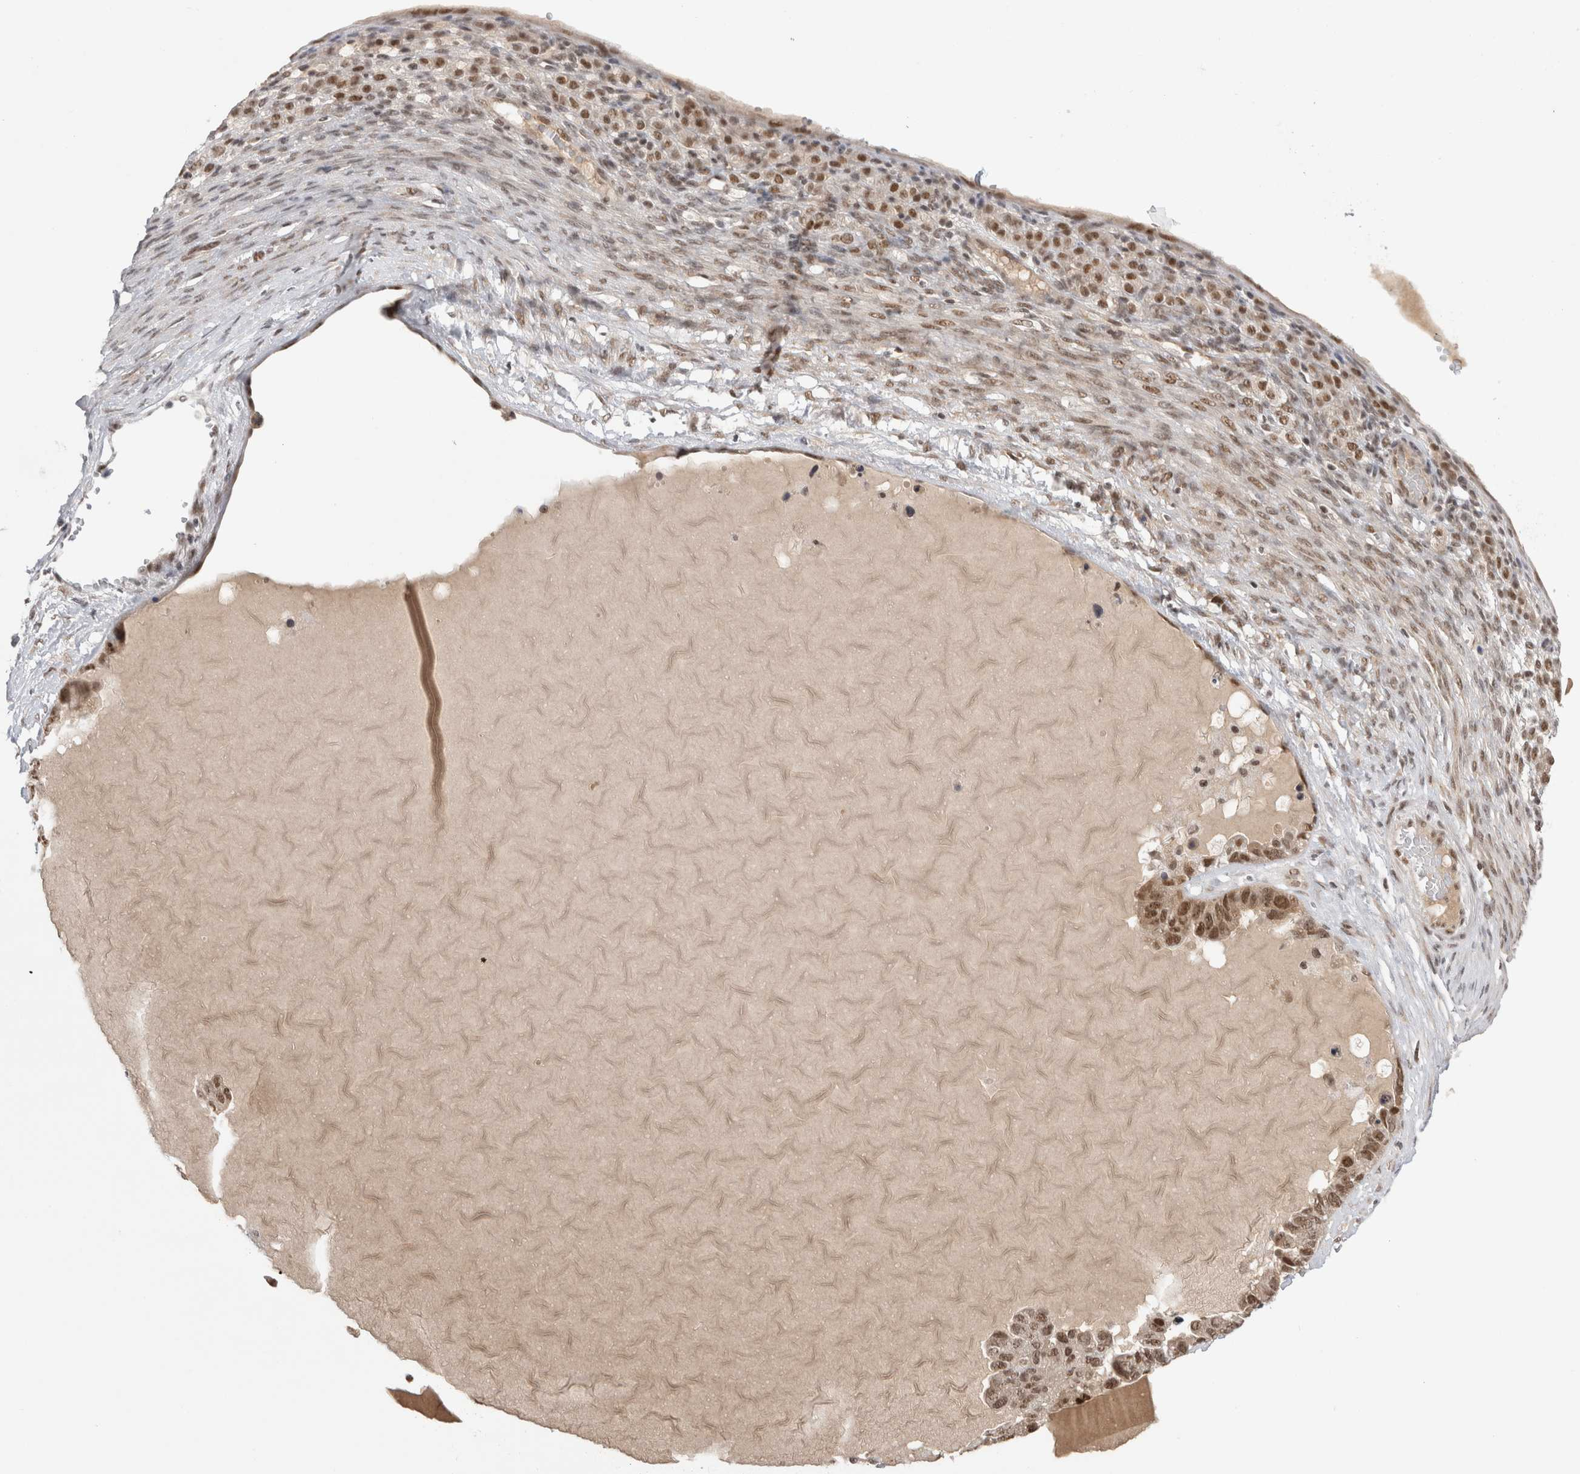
{"staining": {"intensity": "moderate", "quantity": ">75%", "location": "nuclear"}, "tissue": "ovarian cancer", "cell_type": "Tumor cells", "image_type": "cancer", "snomed": [{"axis": "morphology", "description": "Cystadenocarcinoma, serous, NOS"}, {"axis": "topography", "description": "Ovary"}], "caption": "Immunohistochemistry image of human ovarian cancer (serous cystadenocarcinoma) stained for a protein (brown), which demonstrates medium levels of moderate nuclear staining in about >75% of tumor cells.", "gene": "ZNF24", "patient": {"sex": "female", "age": 44}}